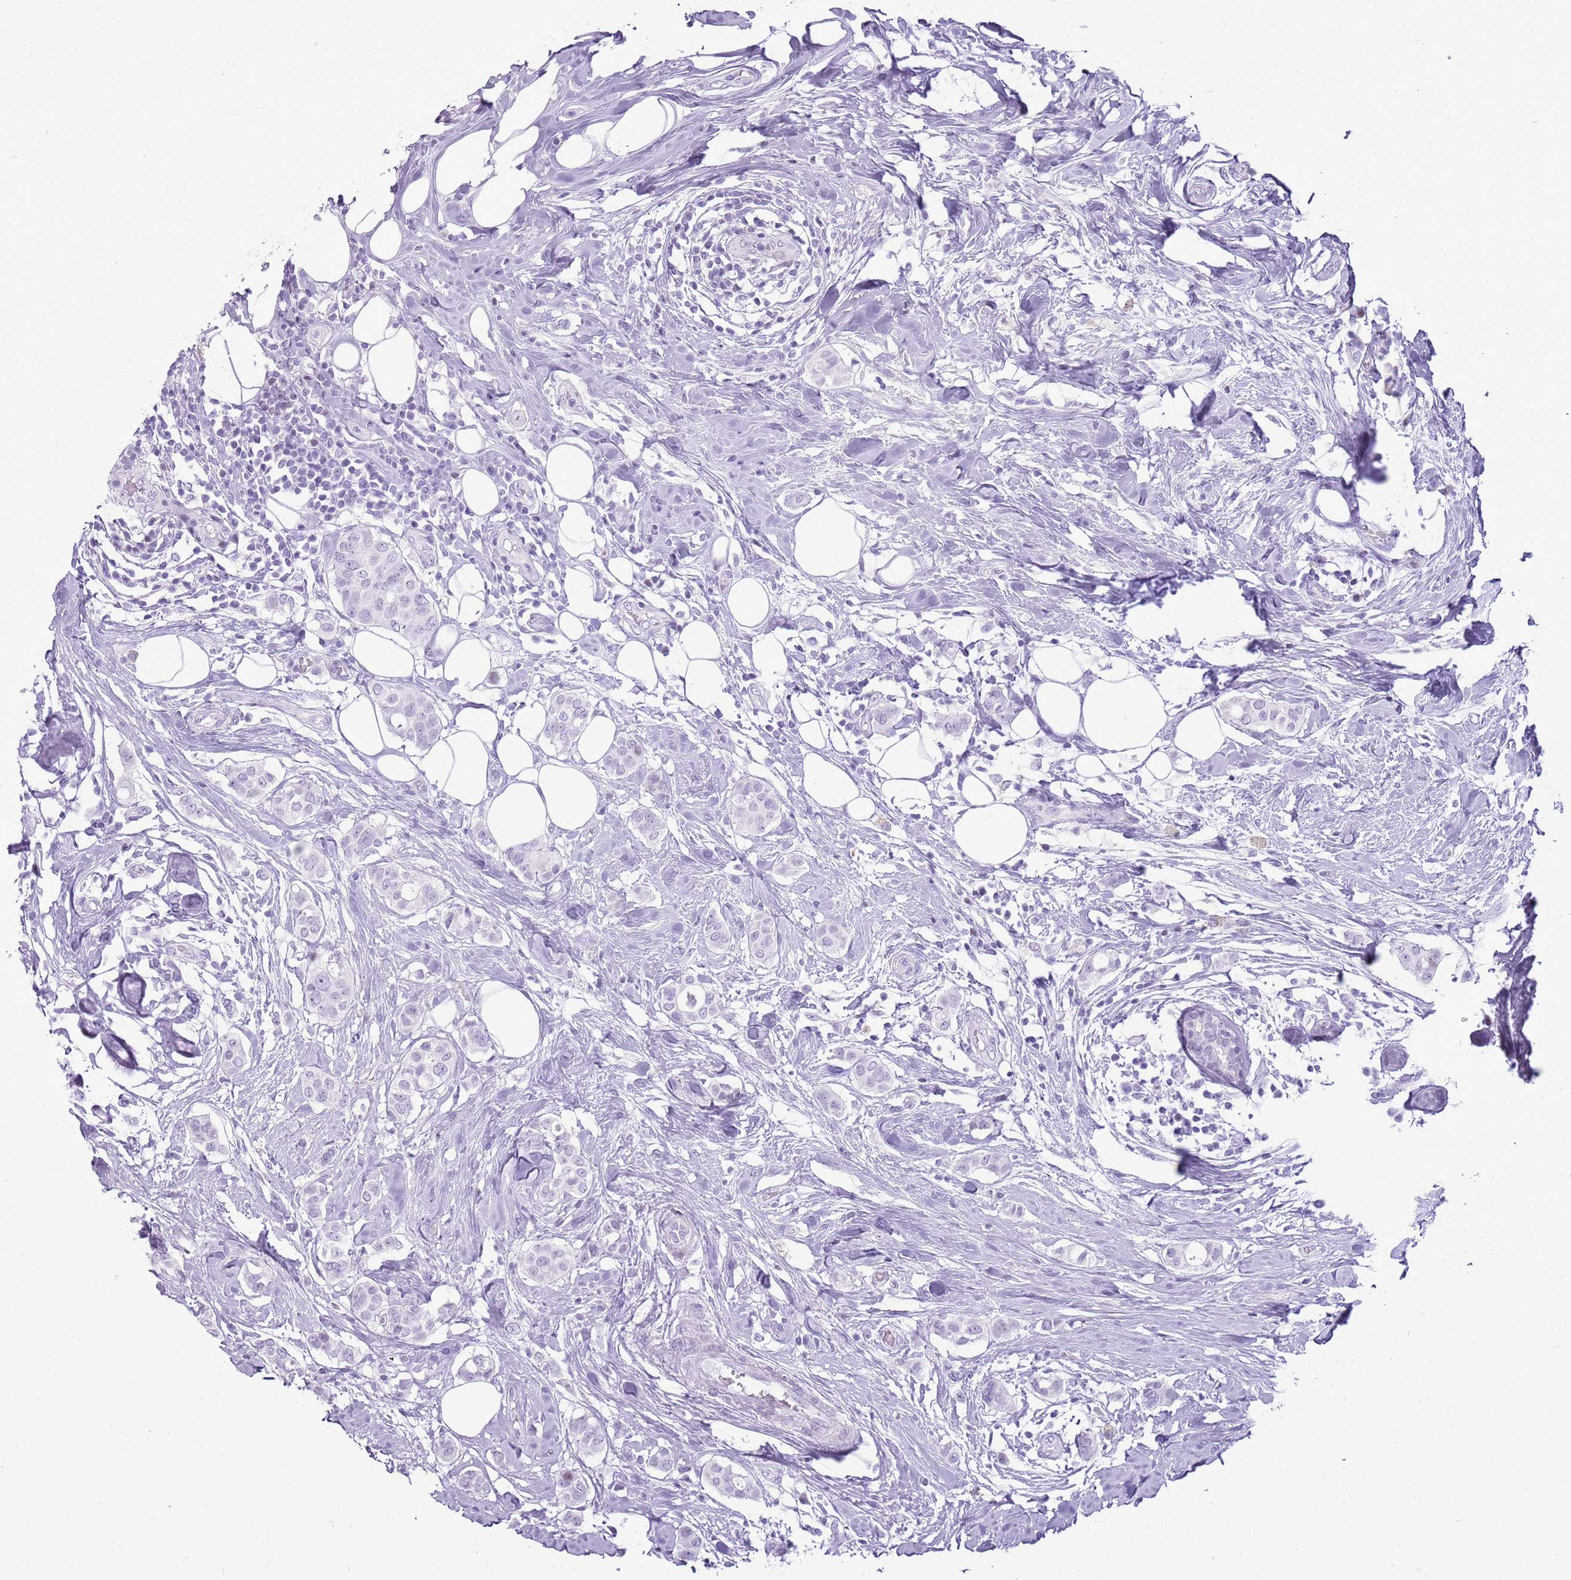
{"staining": {"intensity": "negative", "quantity": "none", "location": "none"}, "tissue": "breast cancer", "cell_type": "Tumor cells", "image_type": "cancer", "snomed": [{"axis": "morphology", "description": "Lobular carcinoma"}, {"axis": "topography", "description": "Breast"}], "caption": "This is an immunohistochemistry (IHC) photomicrograph of human lobular carcinoma (breast). There is no positivity in tumor cells.", "gene": "ASIP", "patient": {"sex": "female", "age": 51}}